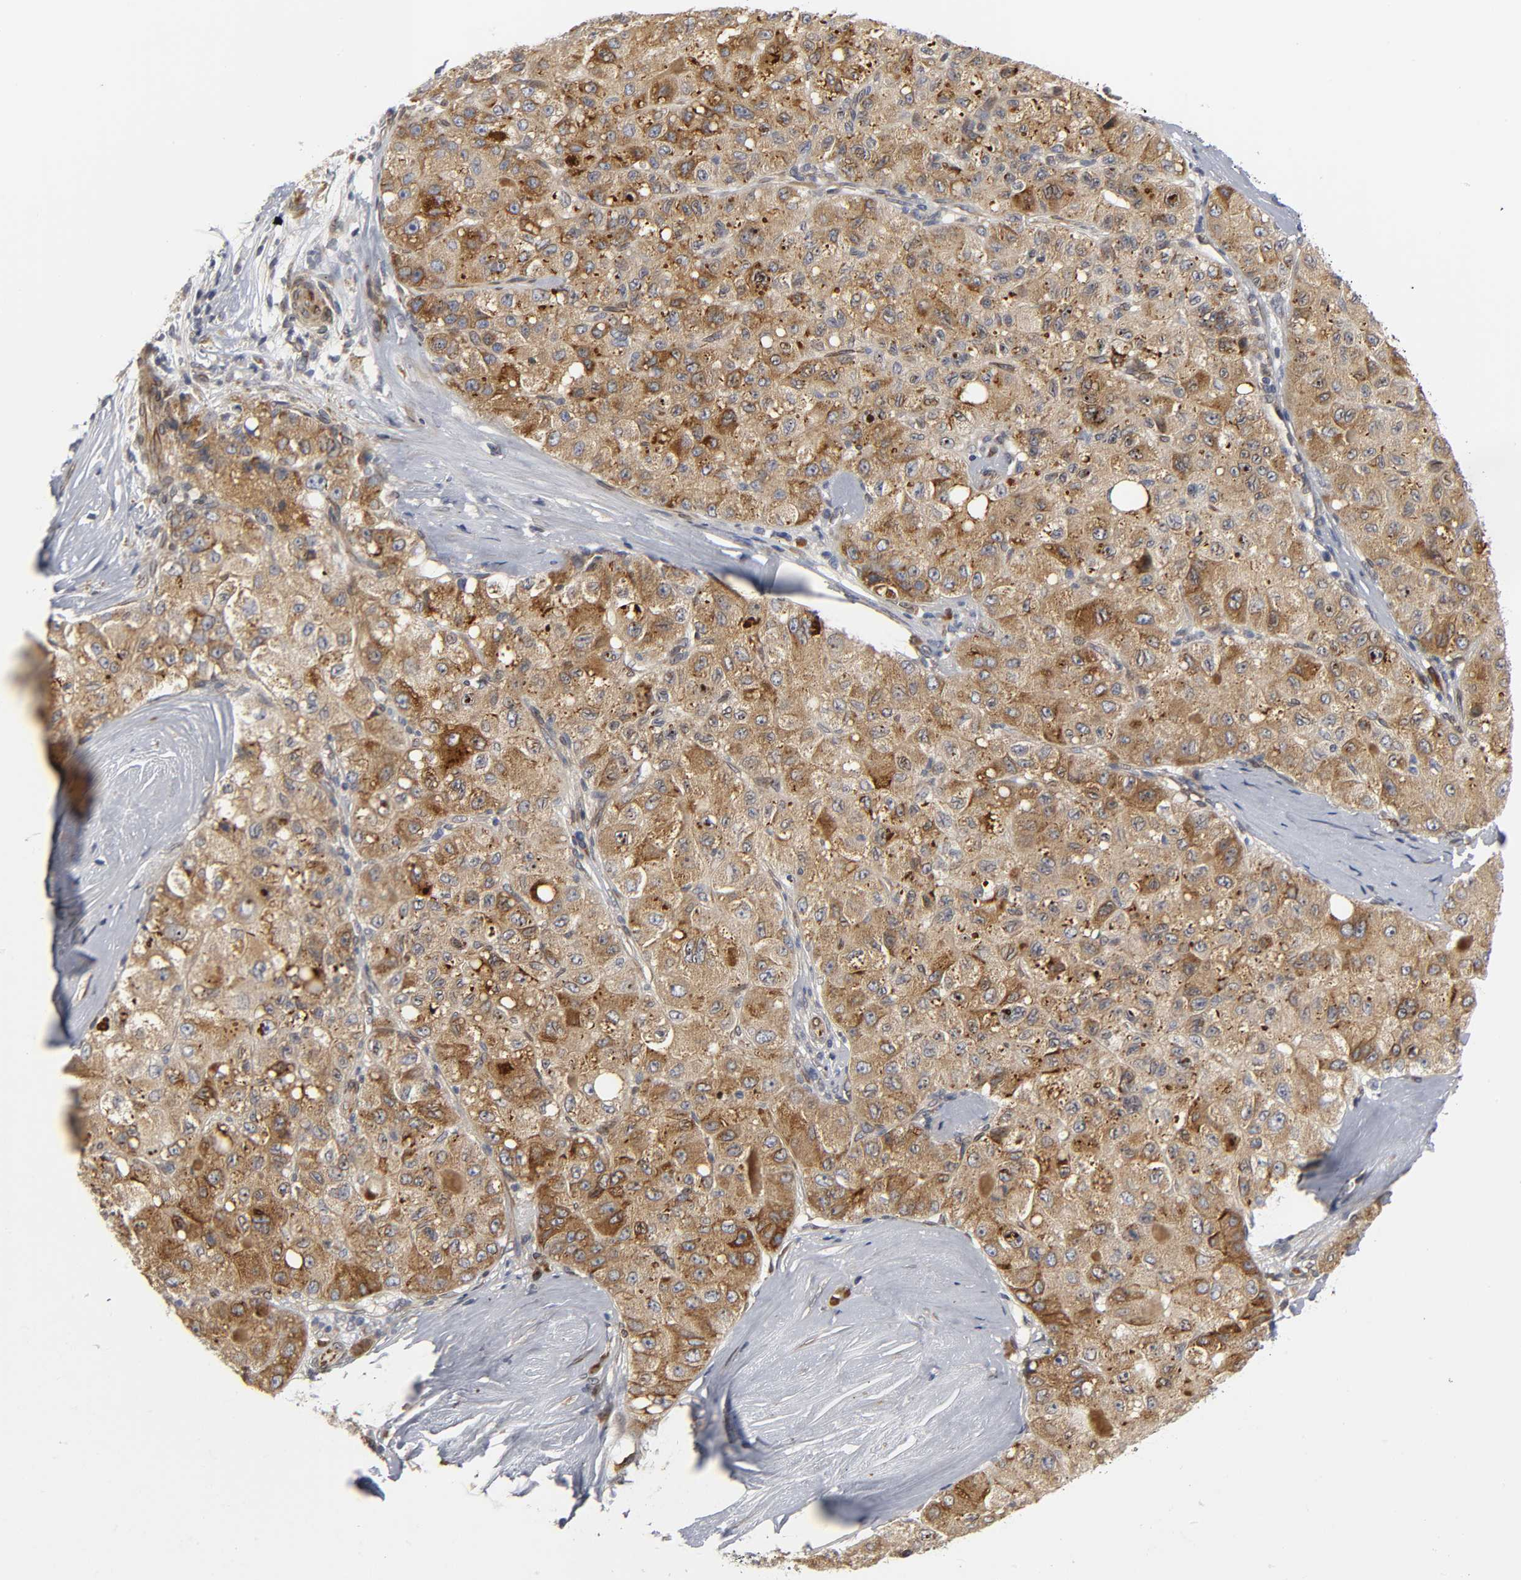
{"staining": {"intensity": "strong", "quantity": ">75%", "location": "cytoplasmic/membranous"}, "tissue": "liver cancer", "cell_type": "Tumor cells", "image_type": "cancer", "snomed": [{"axis": "morphology", "description": "Carcinoma, Hepatocellular, NOS"}, {"axis": "topography", "description": "Liver"}], "caption": "Immunohistochemistry histopathology image of liver hepatocellular carcinoma stained for a protein (brown), which shows high levels of strong cytoplasmic/membranous expression in about >75% of tumor cells.", "gene": "ASB6", "patient": {"sex": "male", "age": 80}}